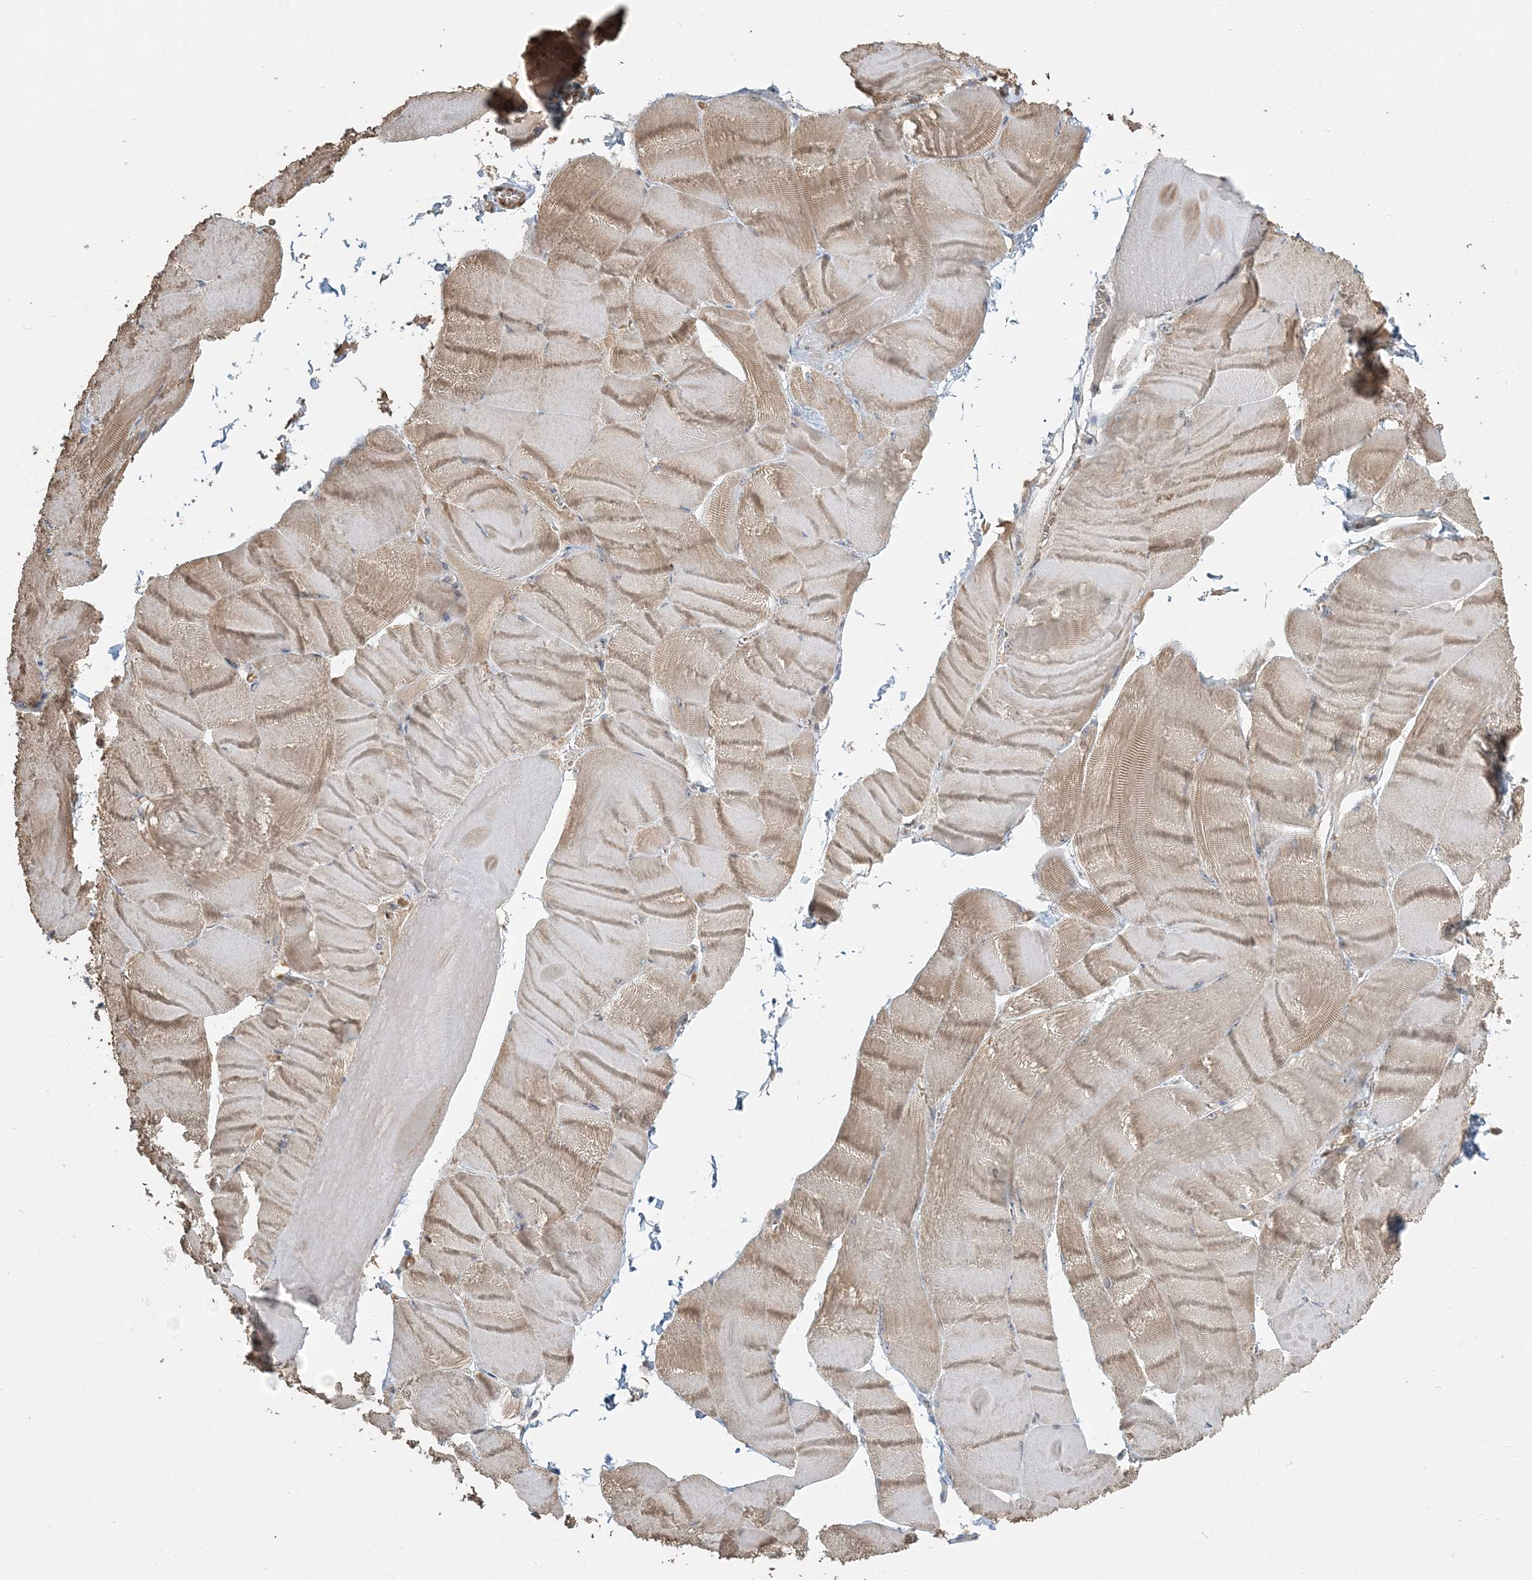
{"staining": {"intensity": "weak", "quantity": ">75%", "location": "cytoplasmic/membranous,nuclear"}, "tissue": "skeletal muscle", "cell_type": "Myocytes", "image_type": "normal", "snomed": [{"axis": "morphology", "description": "Normal tissue, NOS"}, {"axis": "morphology", "description": "Basal cell carcinoma"}, {"axis": "topography", "description": "Skeletal muscle"}], "caption": "About >75% of myocytes in unremarkable human skeletal muscle reveal weak cytoplasmic/membranous,nuclear protein staining as visualized by brown immunohistochemical staining.", "gene": "AP1AR", "patient": {"sex": "female", "age": 64}}